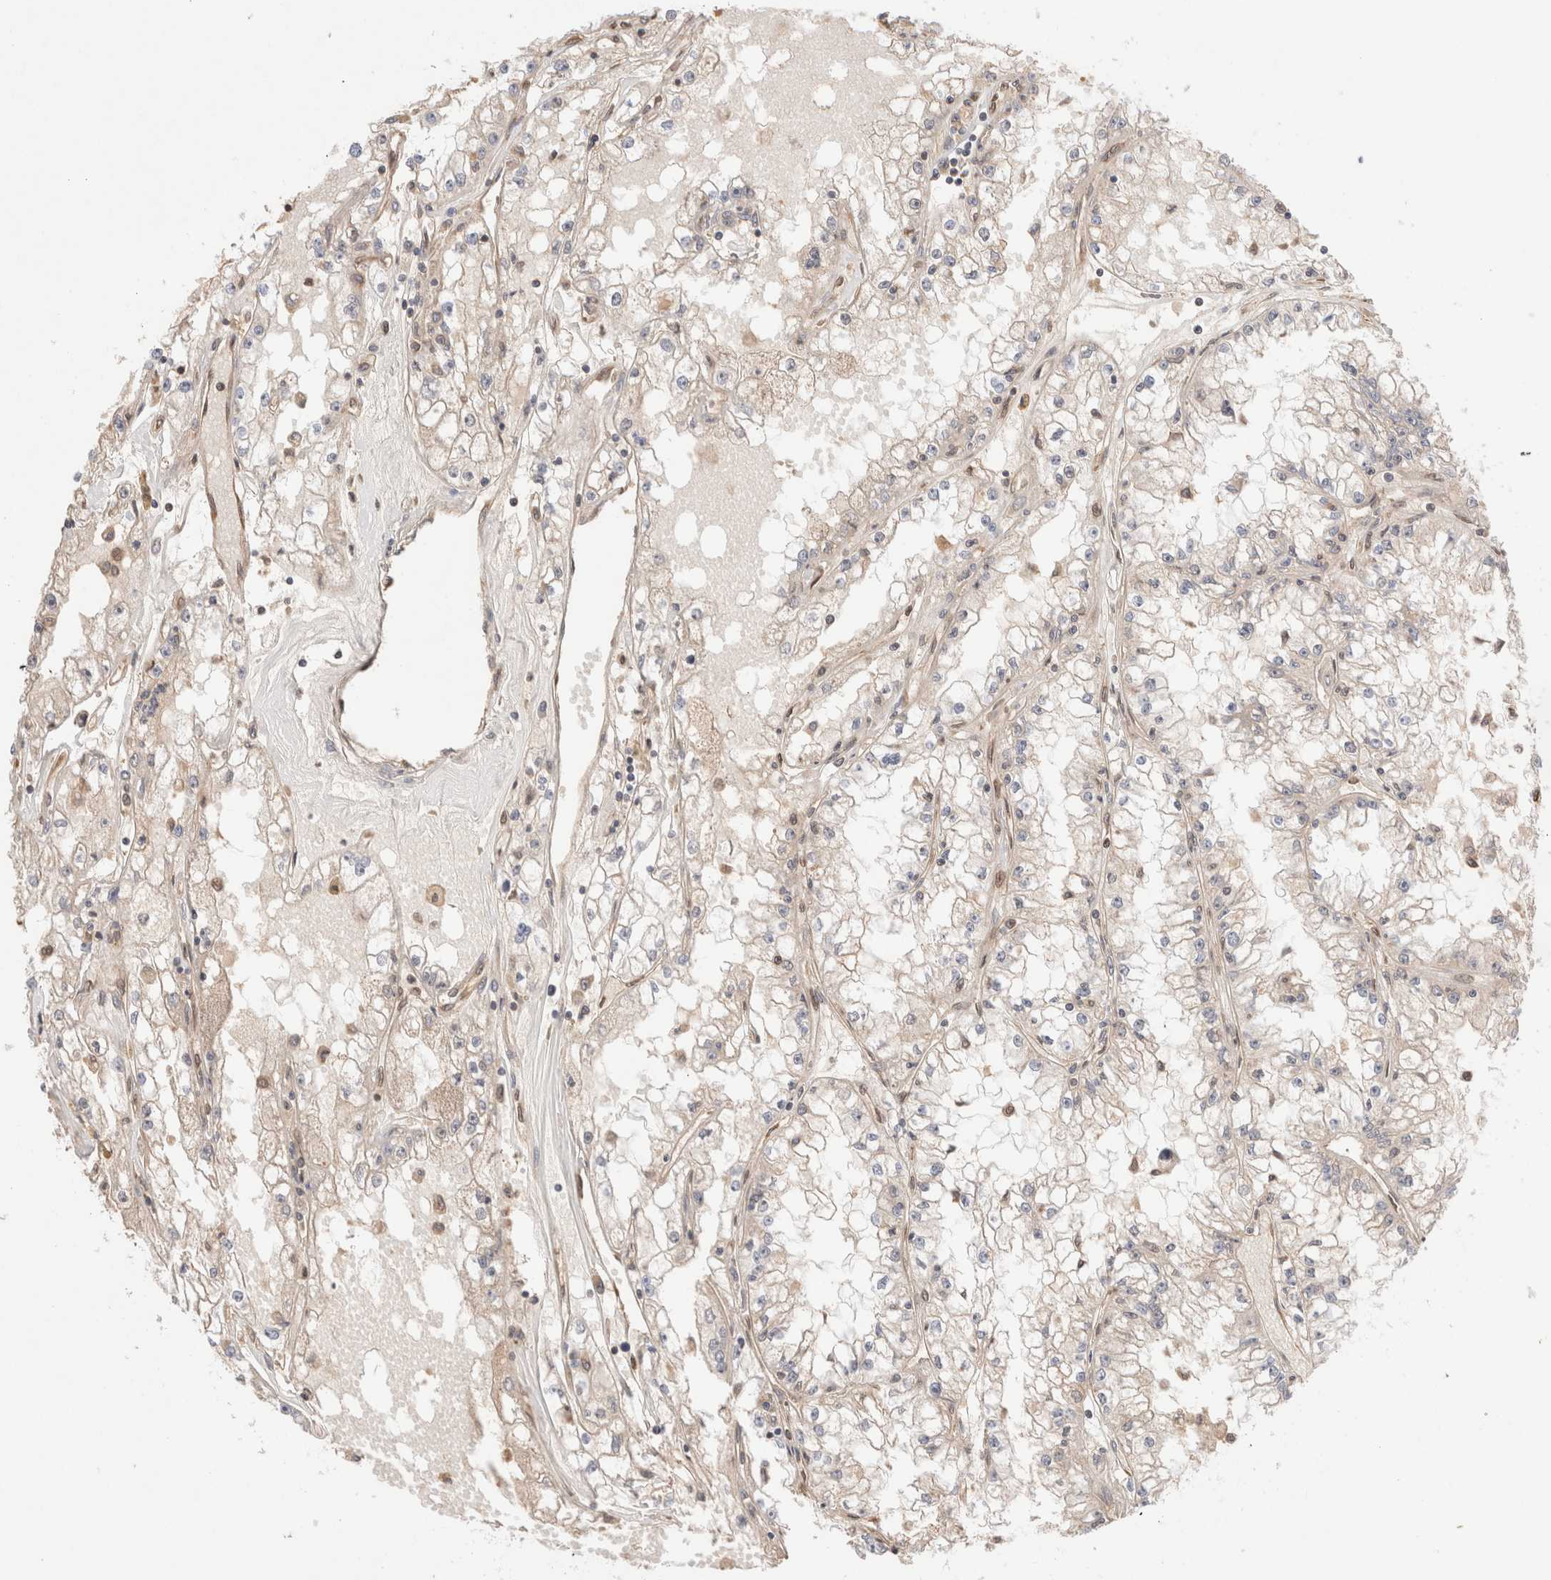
{"staining": {"intensity": "negative", "quantity": "none", "location": "none"}, "tissue": "renal cancer", "cell_type": "Tumor cells", "image_type": "cancer", "snomed": [{"axis": "morphology", "description": "Adenocarcinoma, NOS"}, {"axis": "topography", "description": "Kidney"}], "caption": "This is a histopathology image of immunohistochemistry (IHC) staining of renal cancer, which shows no expression in tumor cells.", "gene": "SIKE1", "patient": {"sex": "male", "age": 56}}